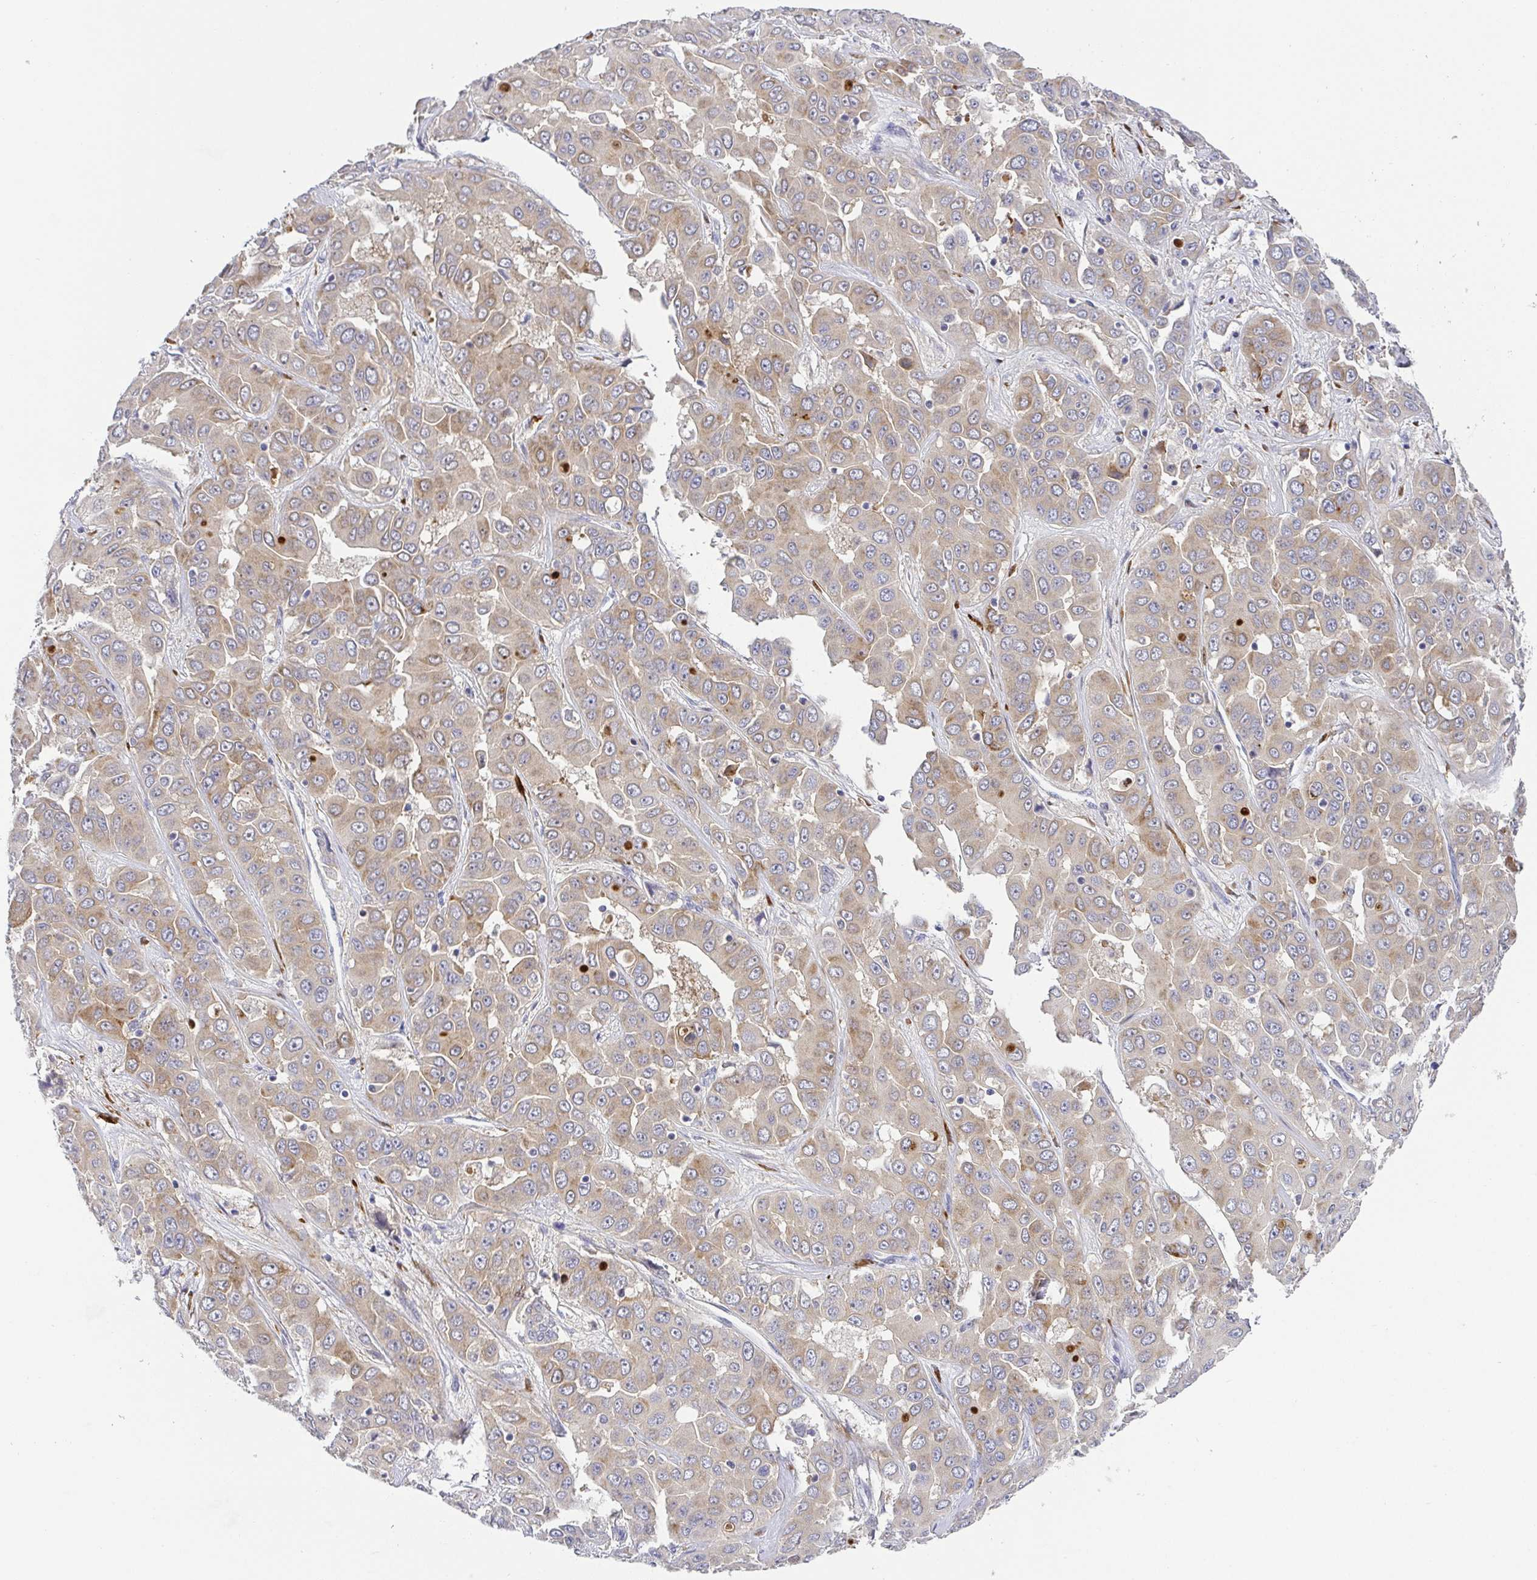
{"staining": {"intensity": "weak", "quantity": "25%-75%", "location": "cytoplasmic/membranous"}, "tissue": "liver cancer", "cell_type": "Tumor cells", "image_type": "cancer", "snomed": [{"axis": "morphology", "description": "Cholangiocarcinoma"}, {"axis": "topography", "description": "Liver"}], "caption": "About 25%-75% of tumor cells in human liver cancer (cholangiocarcinoma) show weak cytoplasmic/membranous protein positivity as visualized by brown immunohistochemical staining.", "gene": "RNASE7", "patient": {"sex": "female", "age": 52}}